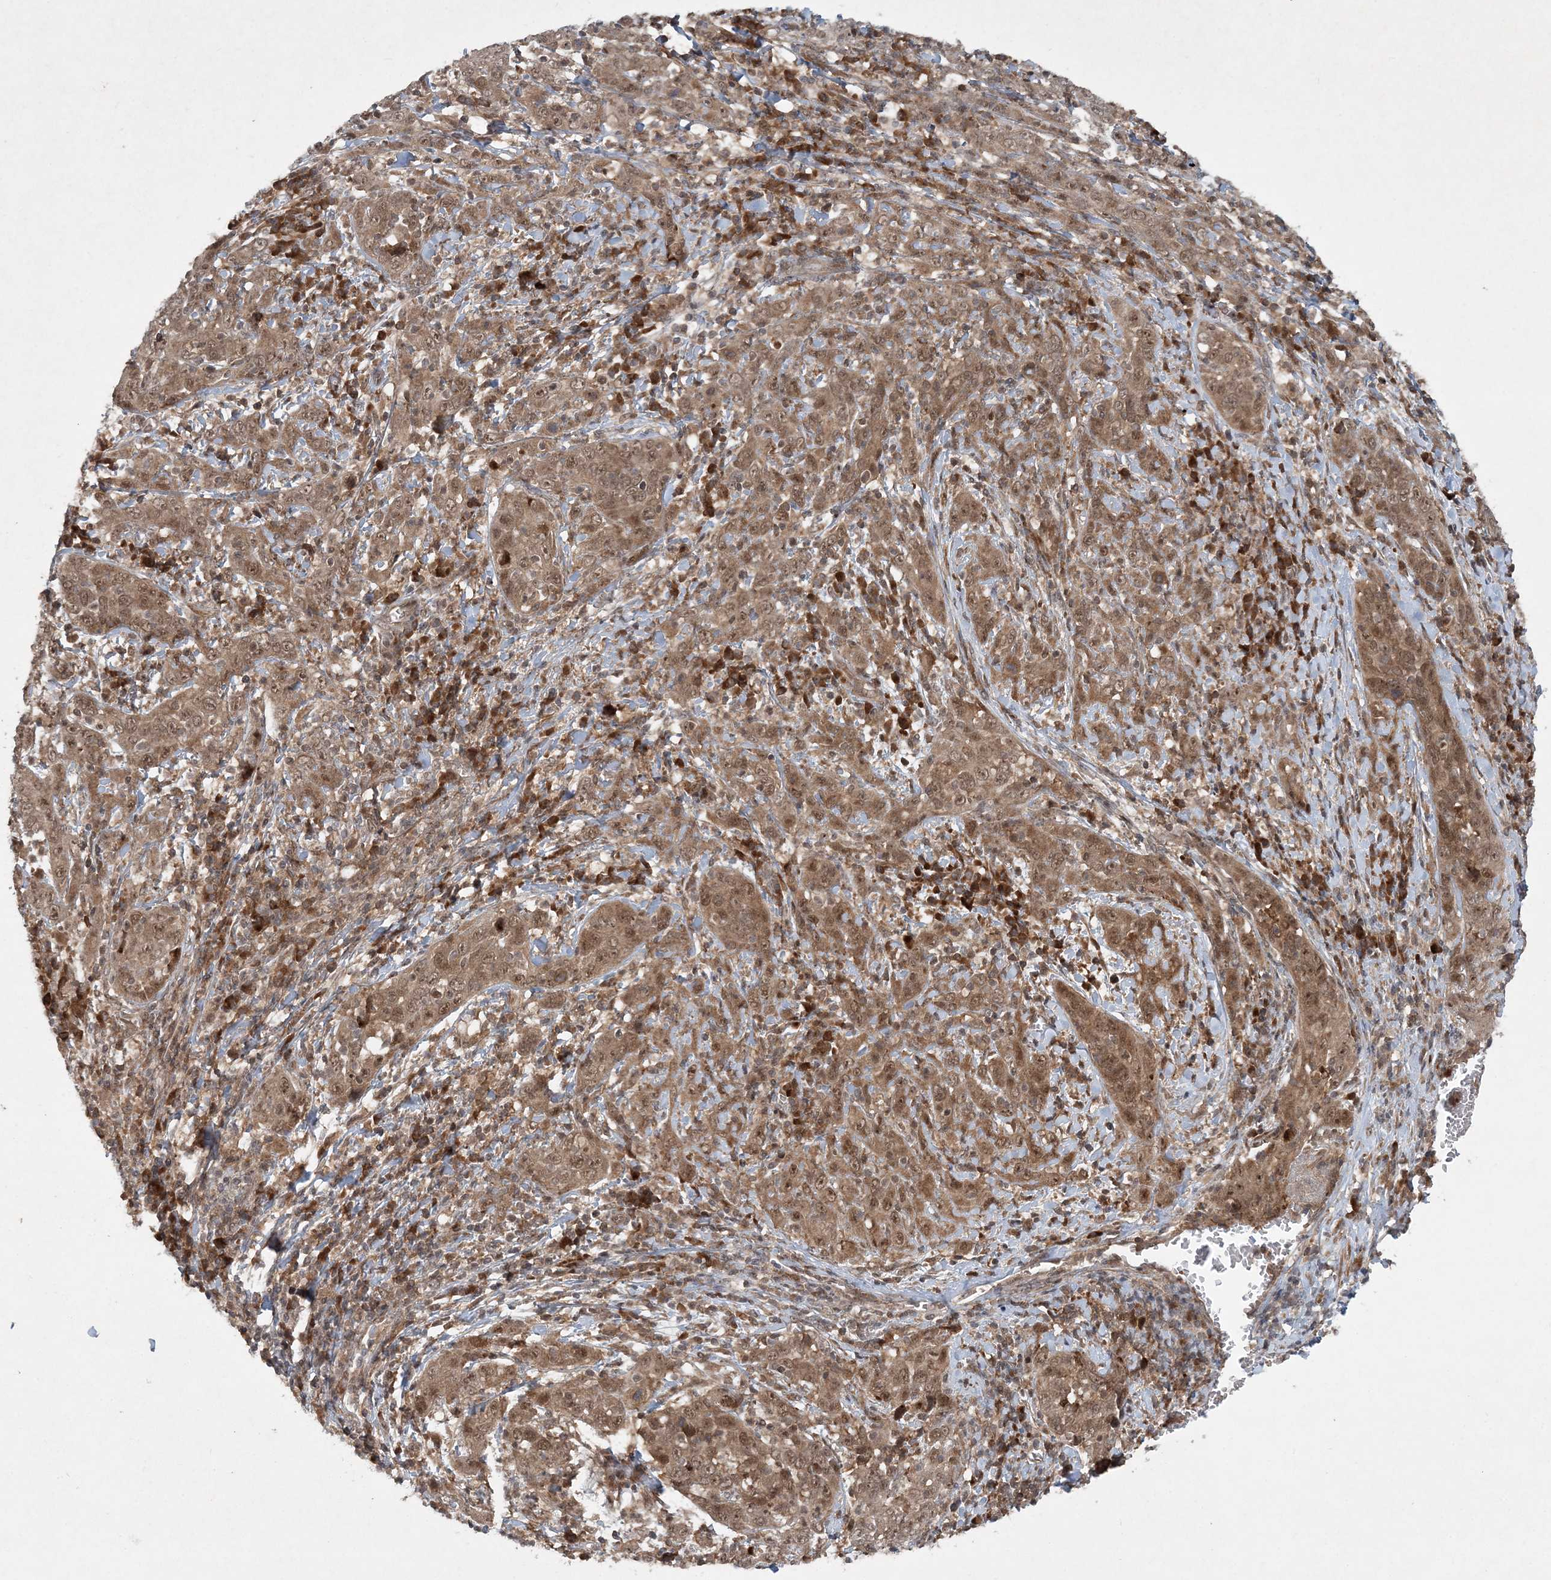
{"staining": {"intensity": "moderate", "quantity": ">75%", "location": "cytoplasmic/membranous,nuclear"}, "tissue": "cervical cancer", "cell_type": "Tumor cells", "image_type": "cancer", "snomed": [{"axis": "morphology", "description": "Squamous cell carcinoma, NOS"}, {"axis": "topography", "description": "Cervix"}], "caption": "Tumor cells show moderate cytoplasmic/membranous and nuclear positivity in about >75% of cells in cervical cancer.", "gene": "UBR3", "patient": {"sex": "female", "age": 46}}